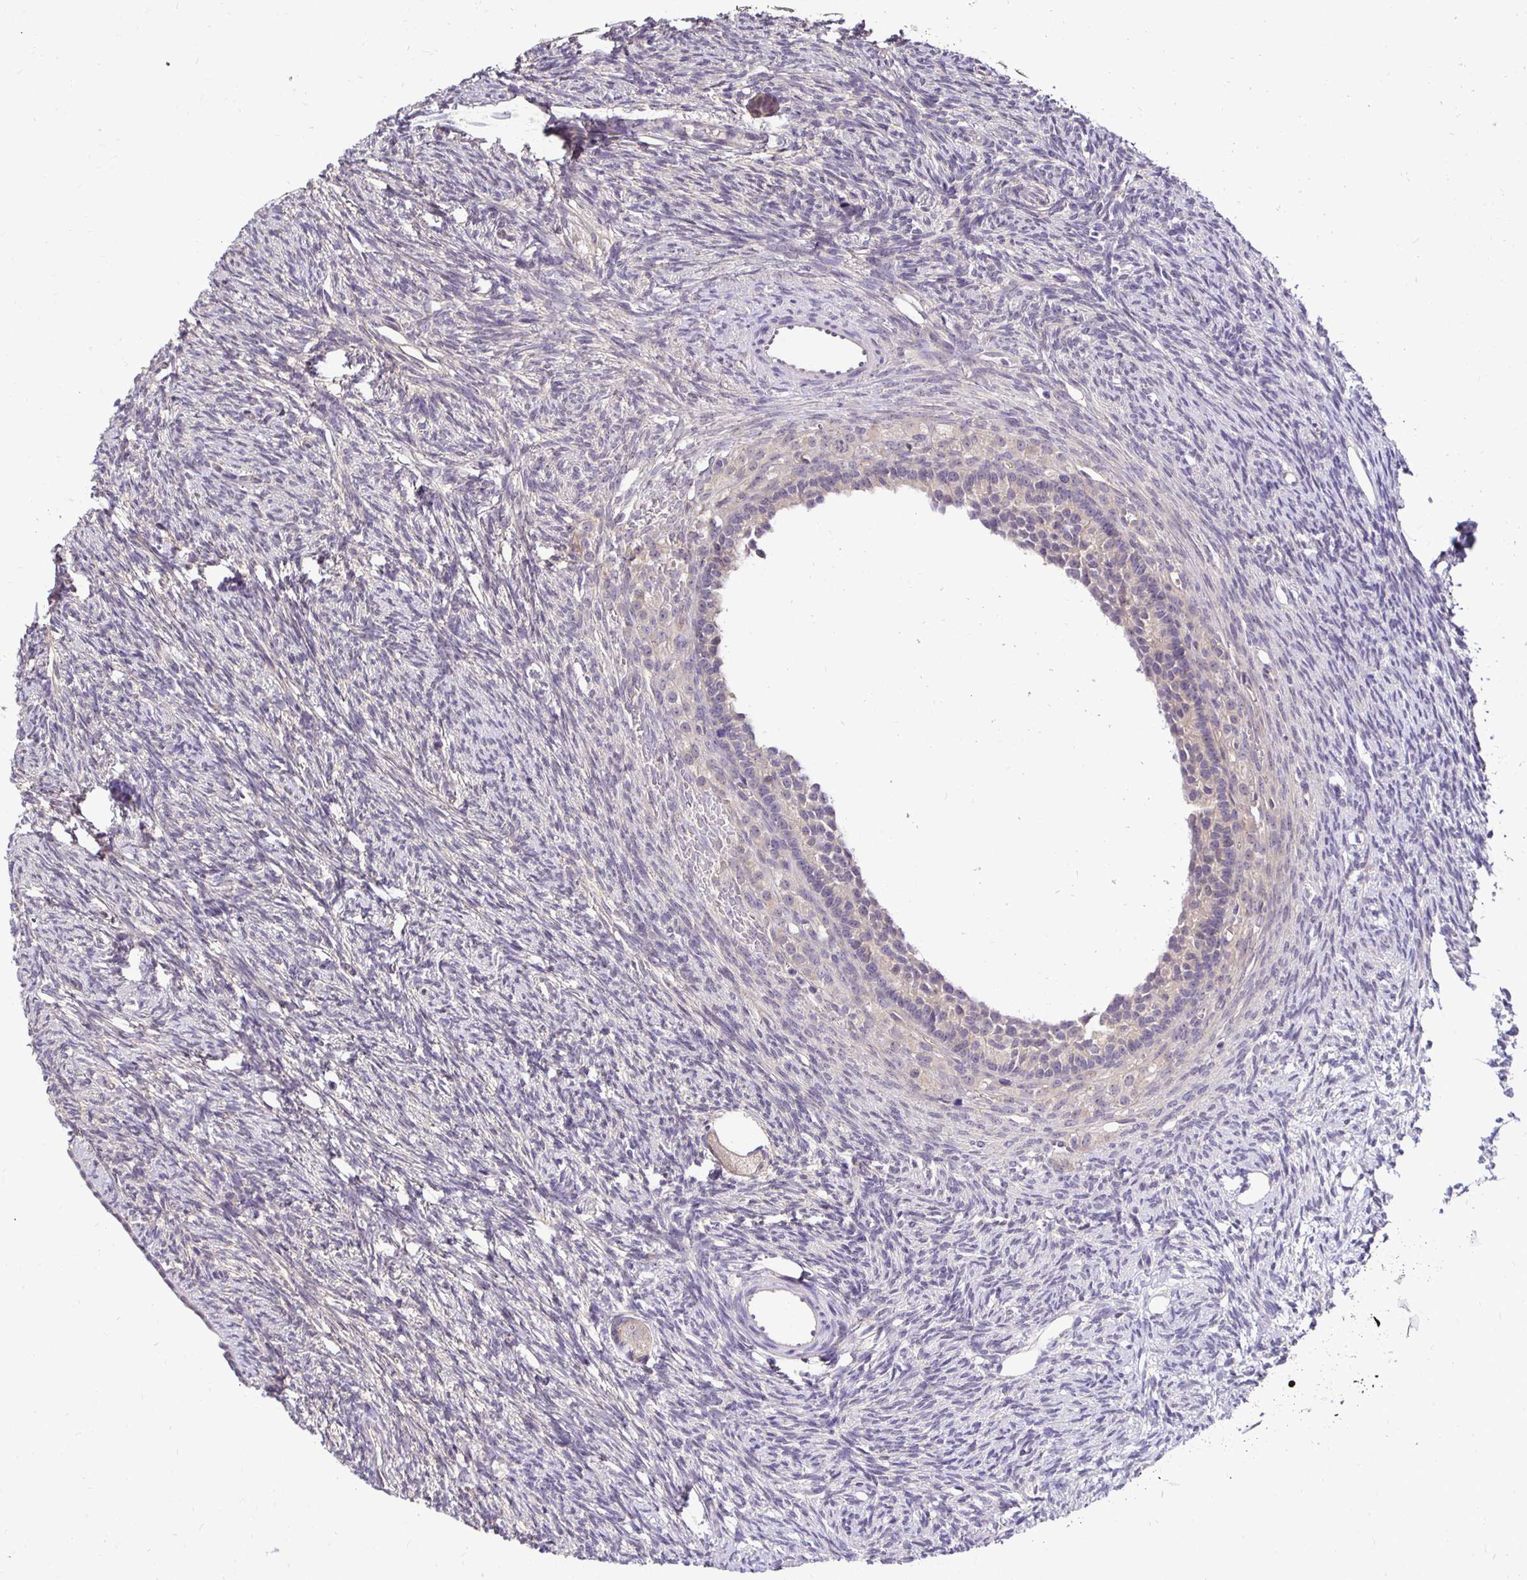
{"staining": {"intensity": "negative", "quantity": "none", "location": "none"}, "tissue": "ovary", "cell_type": "Follicle cells", "image_type": "normal", "snomed": [{"axis": "morphology", "description": "Normal tissue, NOS"}, {"axis": "topography", "description": "Ovary"}], "caption": "Immunohistochemical staining of benign human ovary displays no significant staining in follicle cells. (Brightfield microscopy of DAB IHC at high magnification).", "gene": "SLC9A1", "patient": {"sex": "female", "age": 33}}